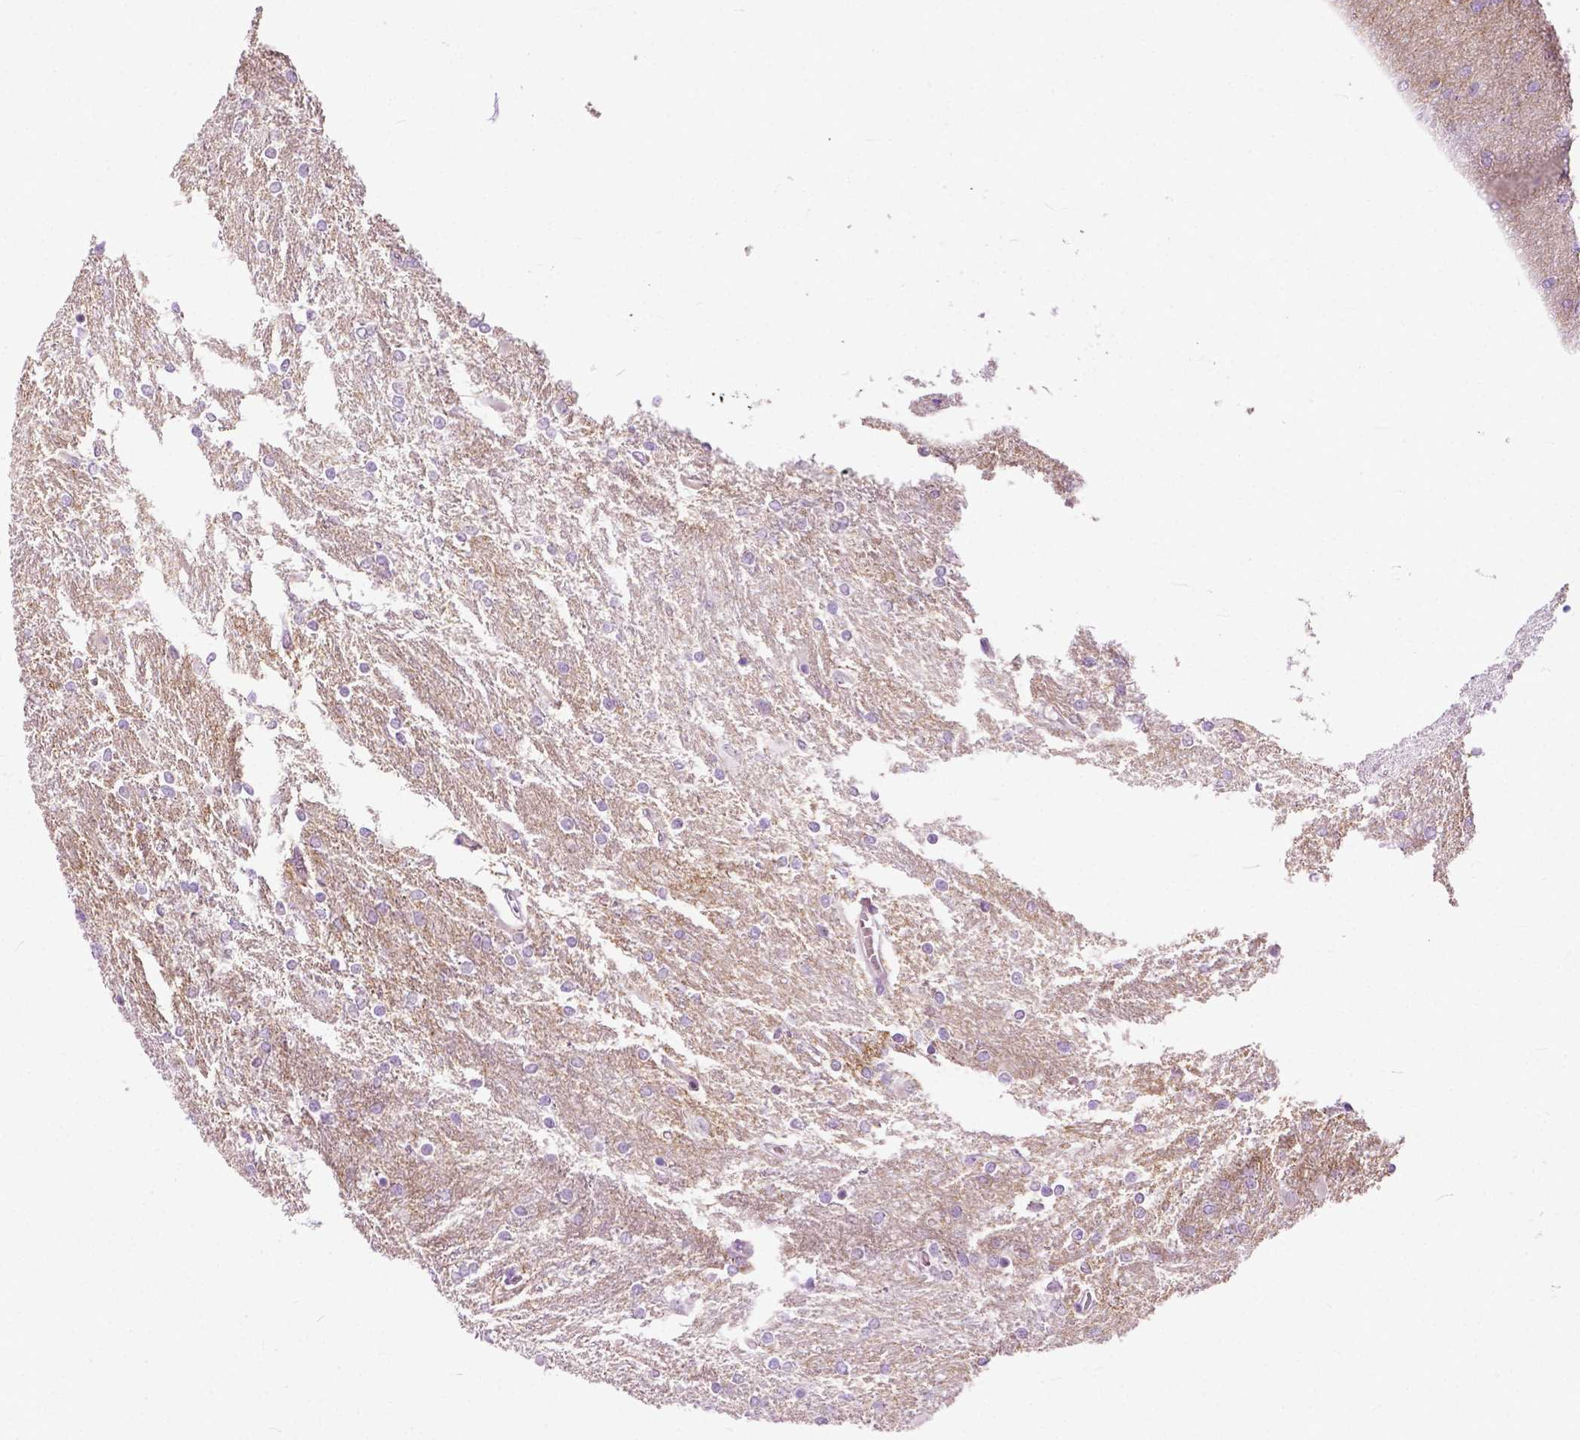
{"staining": {"intensity": "negative", "quantity": "none", "location": "none"}, "tissue": "glioma", "cell_type": "Tumor cells", "image_type": "cancer", "snomed": [{"axis": "morphology", "description": "Glioma, malignant, High grade"}, {"axis": "topography", "description": "Cerebral cortex"}], "caption": "This histopathology image is of glioma stained with immunohistochemistry (IHC) to label a protein in brown with the nuclei are counter-stained blue. There is no expression in tumor cells.", "gene": "GPR37L1", "patient": {"sex": "male", "age": 70}}